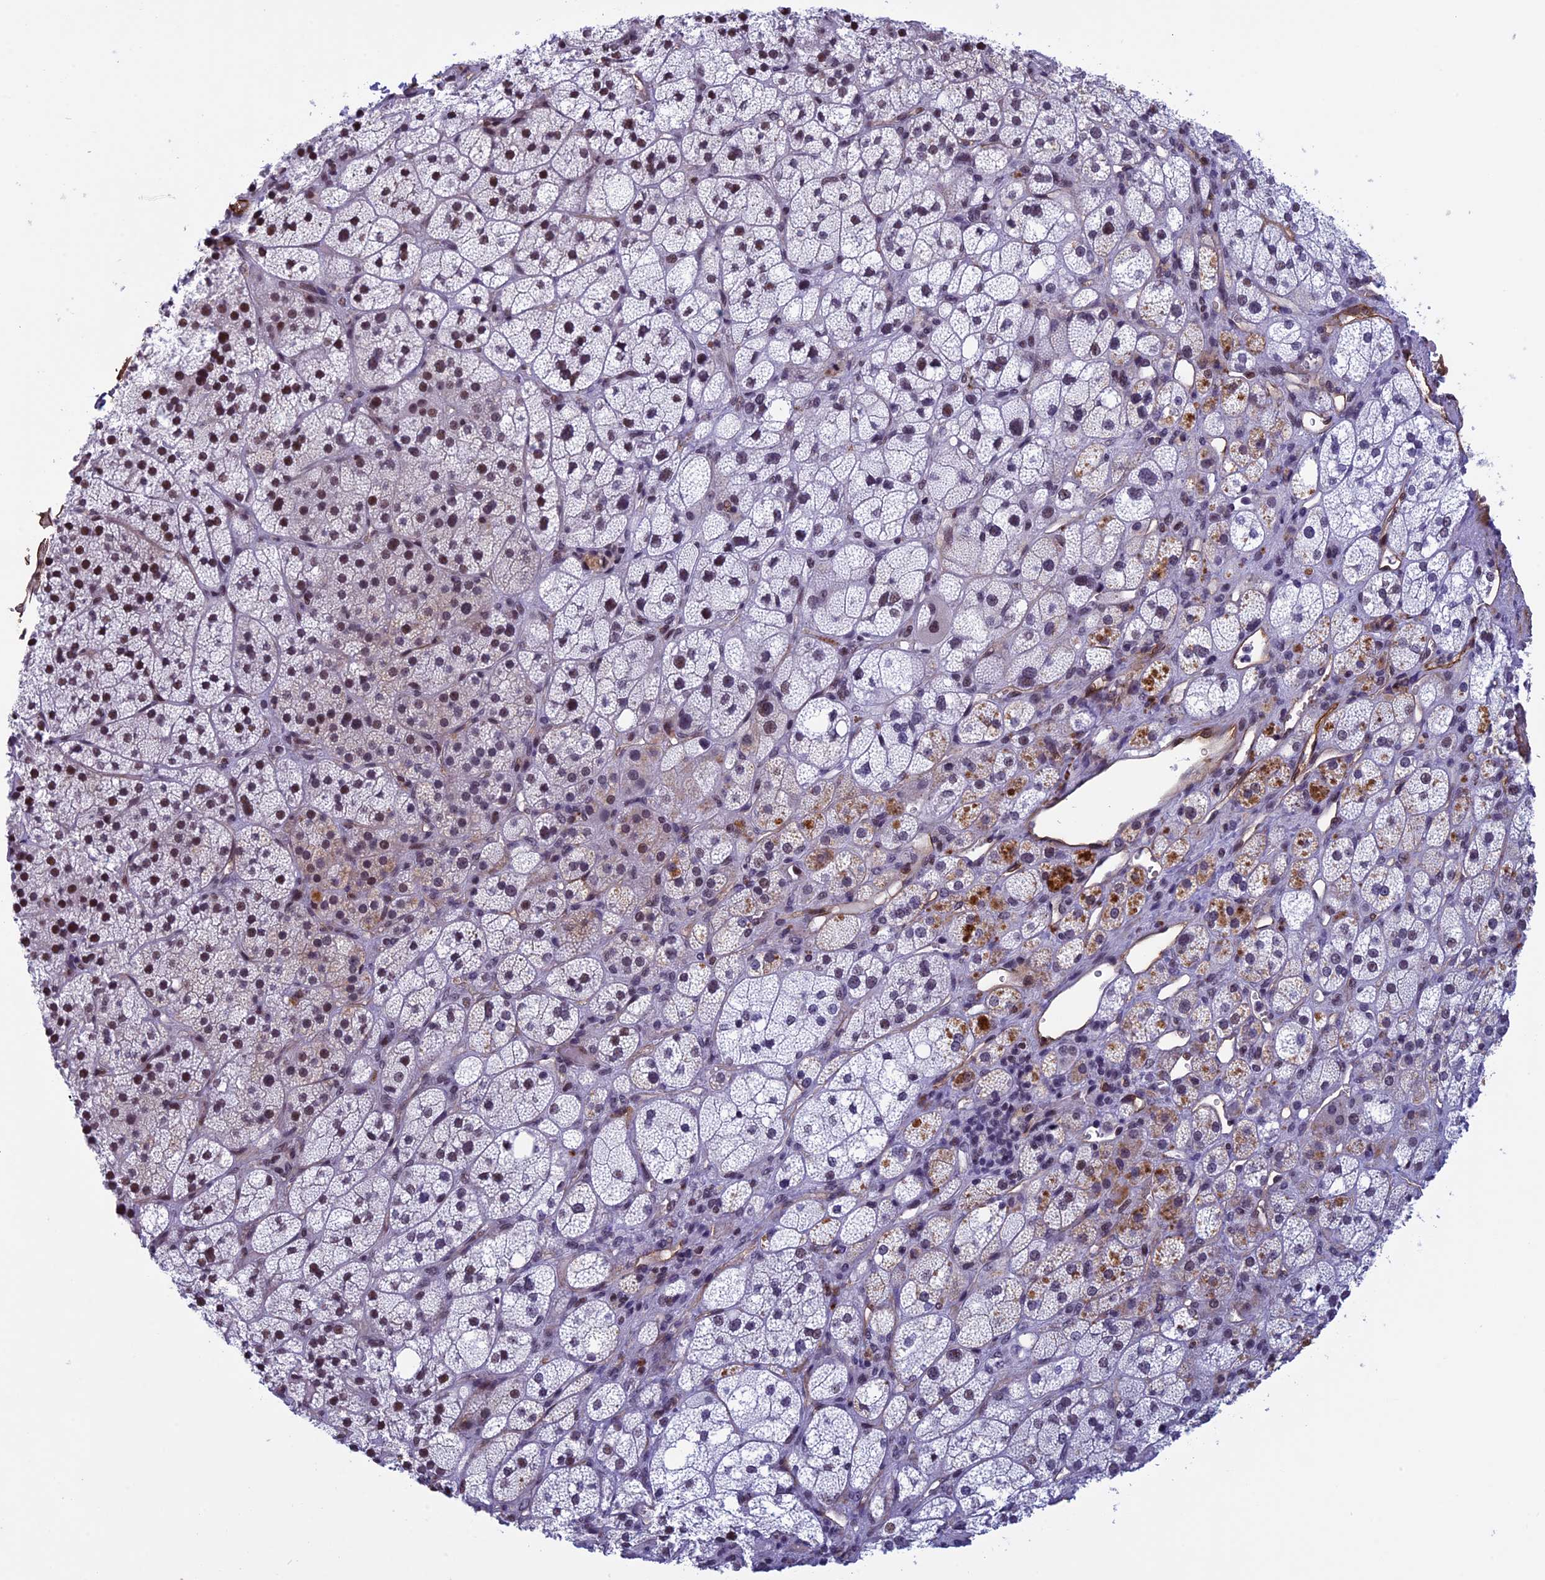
{"staining": {"intensity": "strong", "quantity": "25%-75%", "location": "nuclear"}, "tissue": "adrenal gland", "cell_type": "Glandular cells", "image_type": "normal", "snomed": [{"axis": "morphology", "description": "Normal tissue, NOS"}, {"axis": "topography", "description": "Adrenal gland"}], "caption": "Strong nuclear protein expression is appreciated in approximately 25%-75% of glandular cells in adrenal gland. (DAB (3,3'-diaminobenzidine) IHC, brown staining for protein, blue staining for nuclei).", "gene": "NIPBL", "patient": {"sex": "male", "age": 61}}